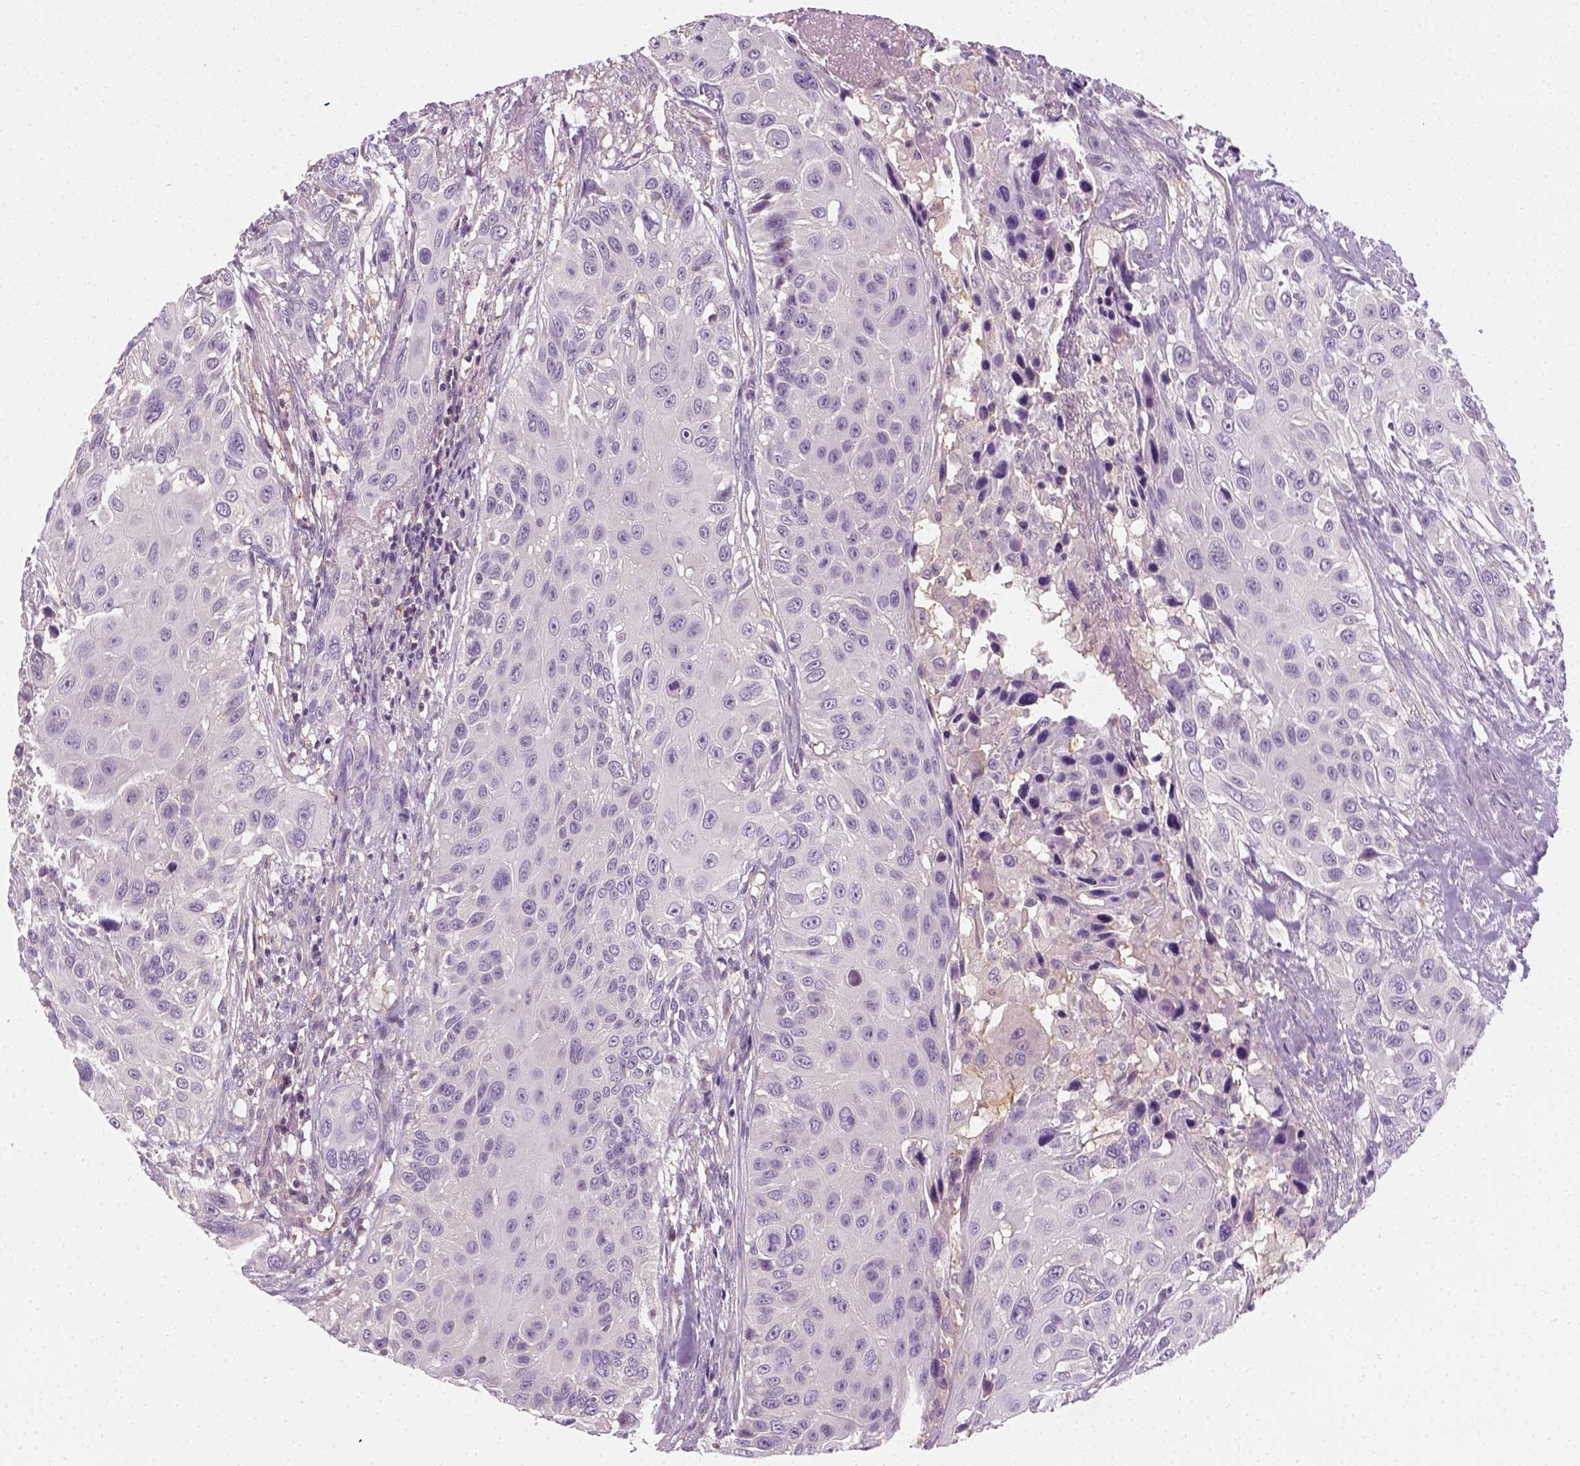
{"staining": {"intensity": "negative", "quantity": "none", "location": "none"}, "tissue": "urothelial cancer", "cell_type": "Tumor cells", "image_type": "cancer", "snomed": [{"axis": "morphology", "description": "Urothelial carcinoma, NOS"}, {"axis": "topography", "description": "Urinary bladder"}], "caption": "Immunohistochemistry (IHC) of human transitional cell carcinoma shows no staining in tumor cells.", "gene": "EPHB1", "patient": {"sex": "male", "age": 55}}